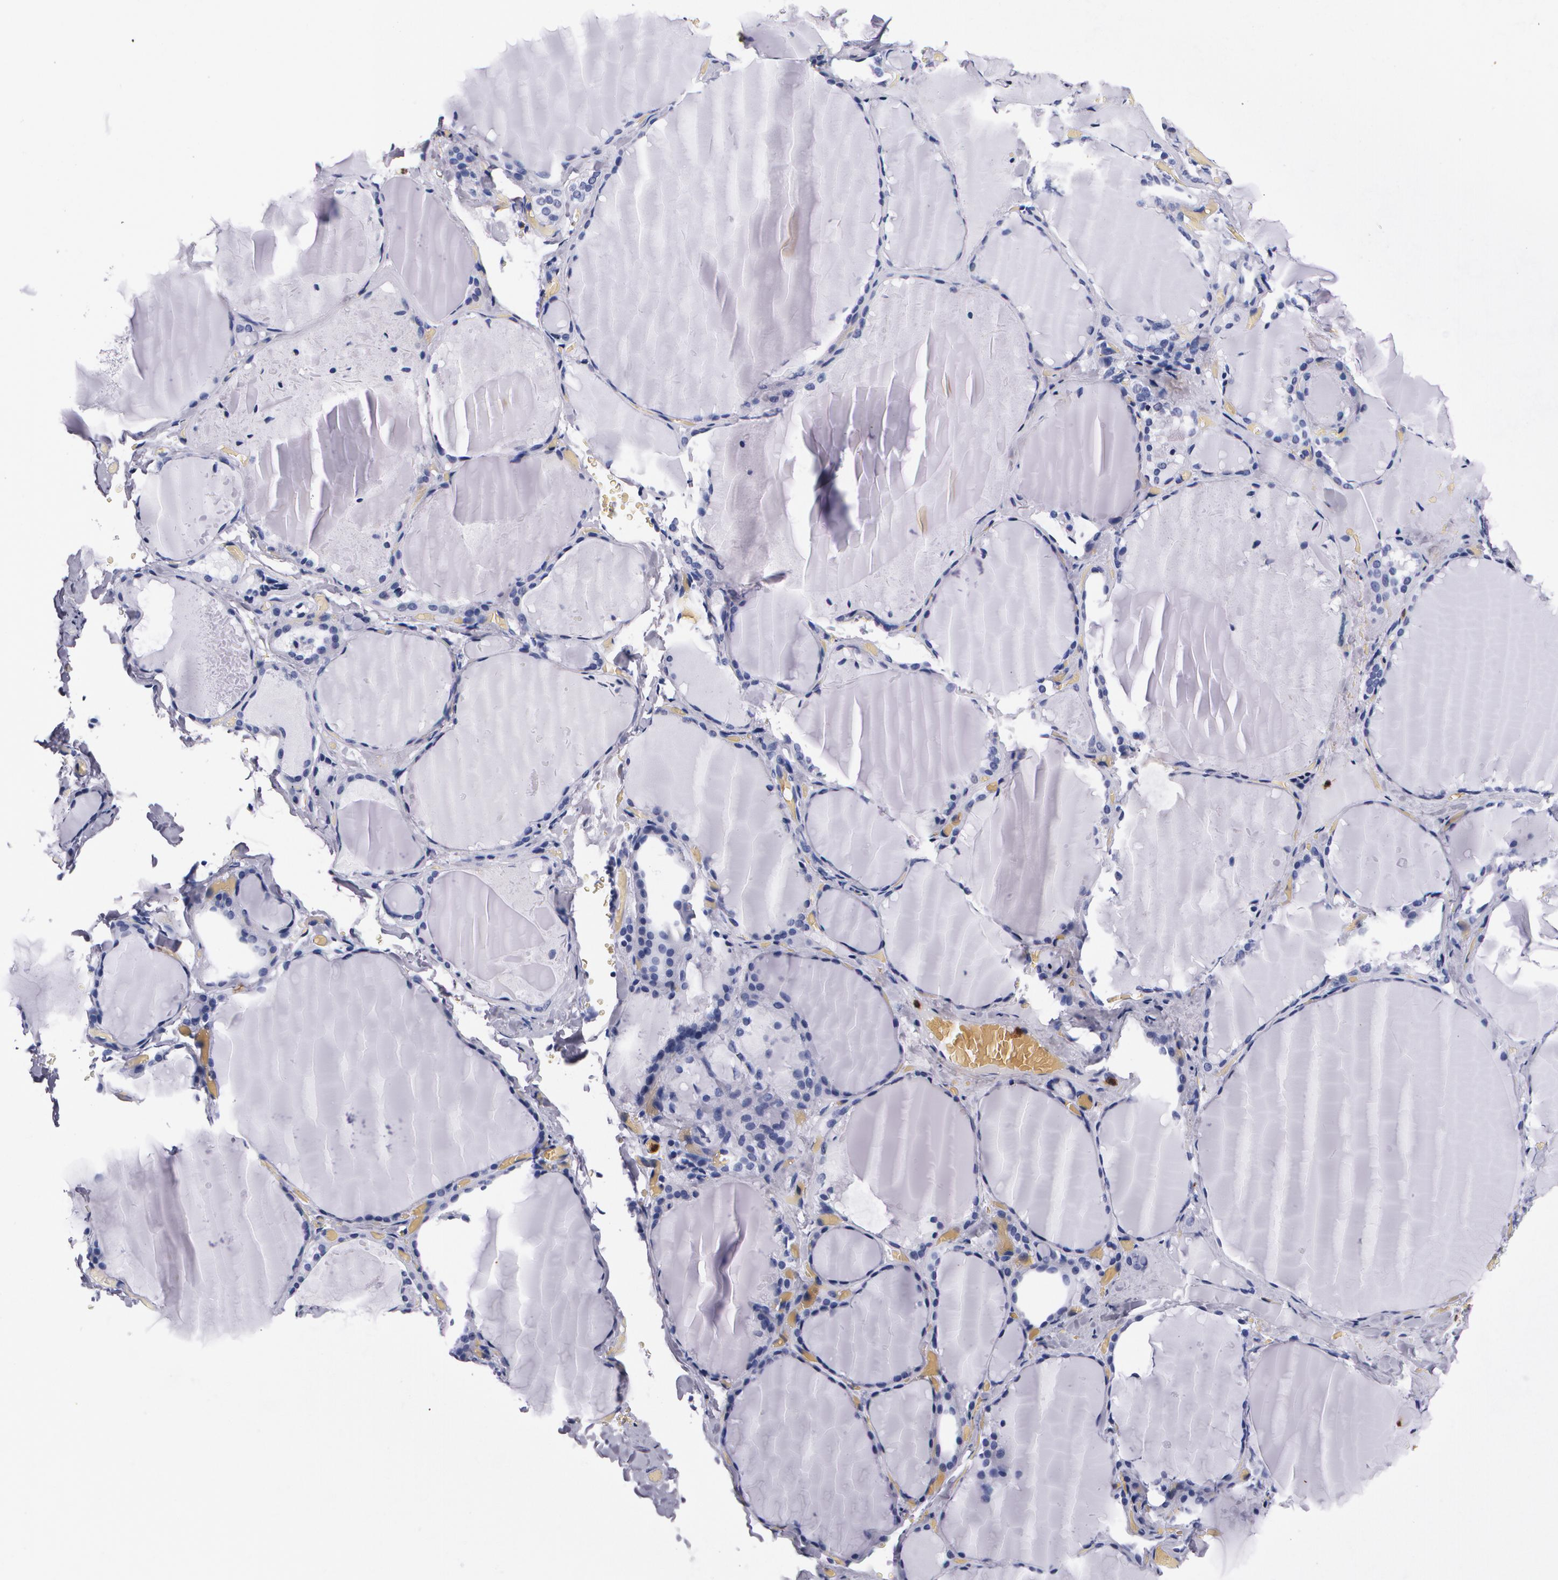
{"staining": {"intensity": "negative", "quantity": "none", "location": "none"}, "tissue": "thyroid gland", "cell_type": "Glandular cells", "image_type": "normal", "snomed": [{"axis": "morphology", "description": "Normal tissue, NOS"}, {"axis": "topography", "description": "Thyroid gland"}], "caption": "High magnification brightfield microscopy of benign thyroid gland stained with DAB (brown) and counterstained with hematoxylin (blue): glandular cells show no significant expression.", "gene": "S100A8", "patient": {"sex": "female", "age": 22}}